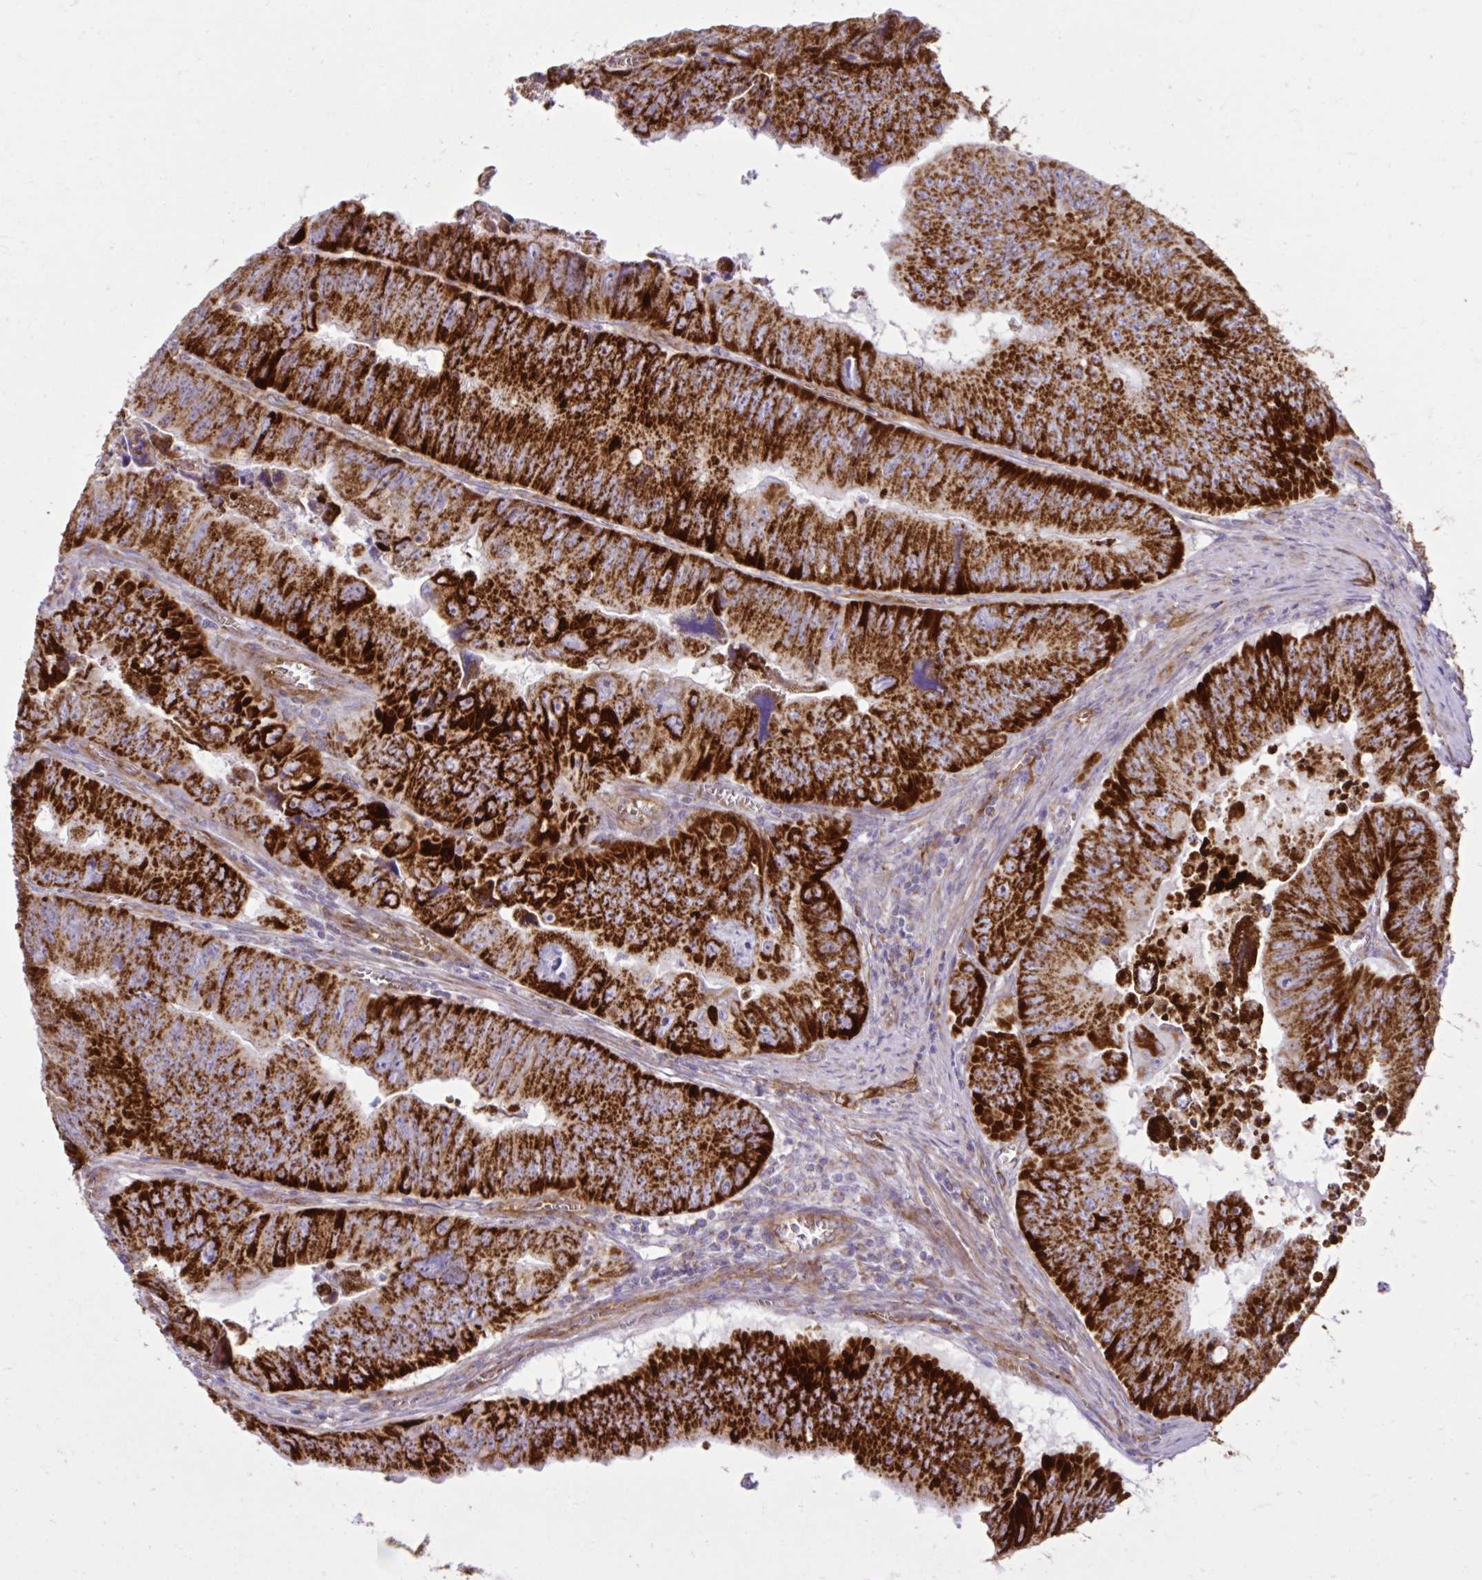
{"staining": {"intensity": "strong", "quantity": ">75%", "location": "cytoplasmic/membranous"}, "tissue": "colorectal cancer", "cell_type": "Tumor cells", "image_type": "cancer", "snomed": [{"axis": "morphology", "description": "Adenocarcinoma, NOS"}, {"axis": "topography", "description": "Colon"}], "caption": "There is high levels of strong cytoplasmic/membranous positivity in tumor cells of colorectal cancer, as demonstrated by immunohistochemical staining (brown color).", "gene": "LIMS1", "patient": {"sex": "female", "age": 84}}